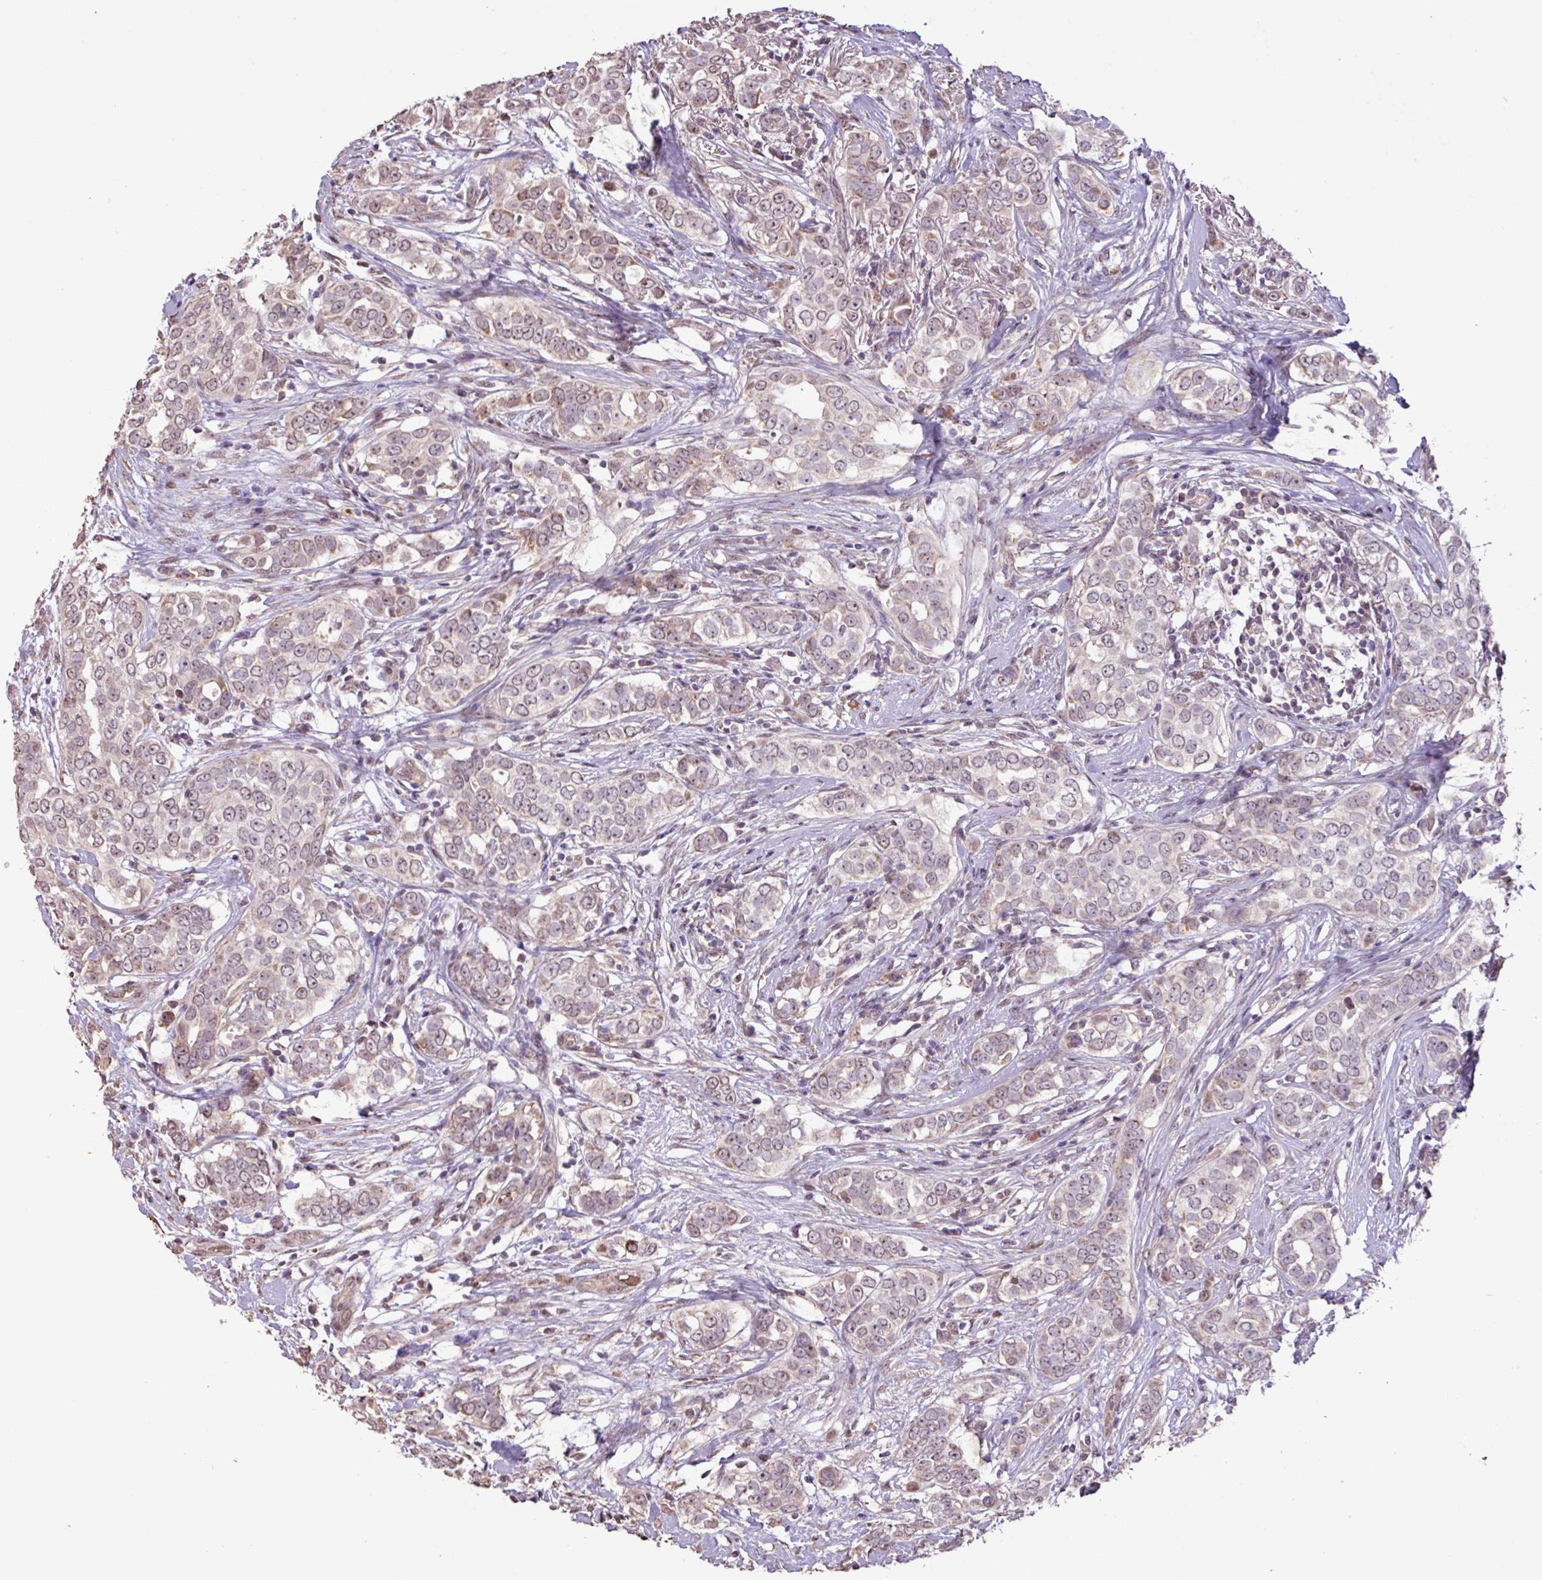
{"staining": {"intensity": "weak", "quantity": "25%-75%", "location": "cytoplasmic/membranous,nuclear"}, "tissue": "breast cancer", "cell_type": "Tumor cells", "image_type": "cancer", "snomed": [{"axis": "morphology", "description": "Lobular carcinoma"}, {"axis": "topography", "description": "Breast"}], "caption": "Immunohistochemical staining of breast cancer displays low levels of weak cytoplasmic/membranous and nuclear expression in approximately 25%-75% of tumor cells.", "gene": "L3MBTL3", "patient": {"sex": "female", "age": 51}}